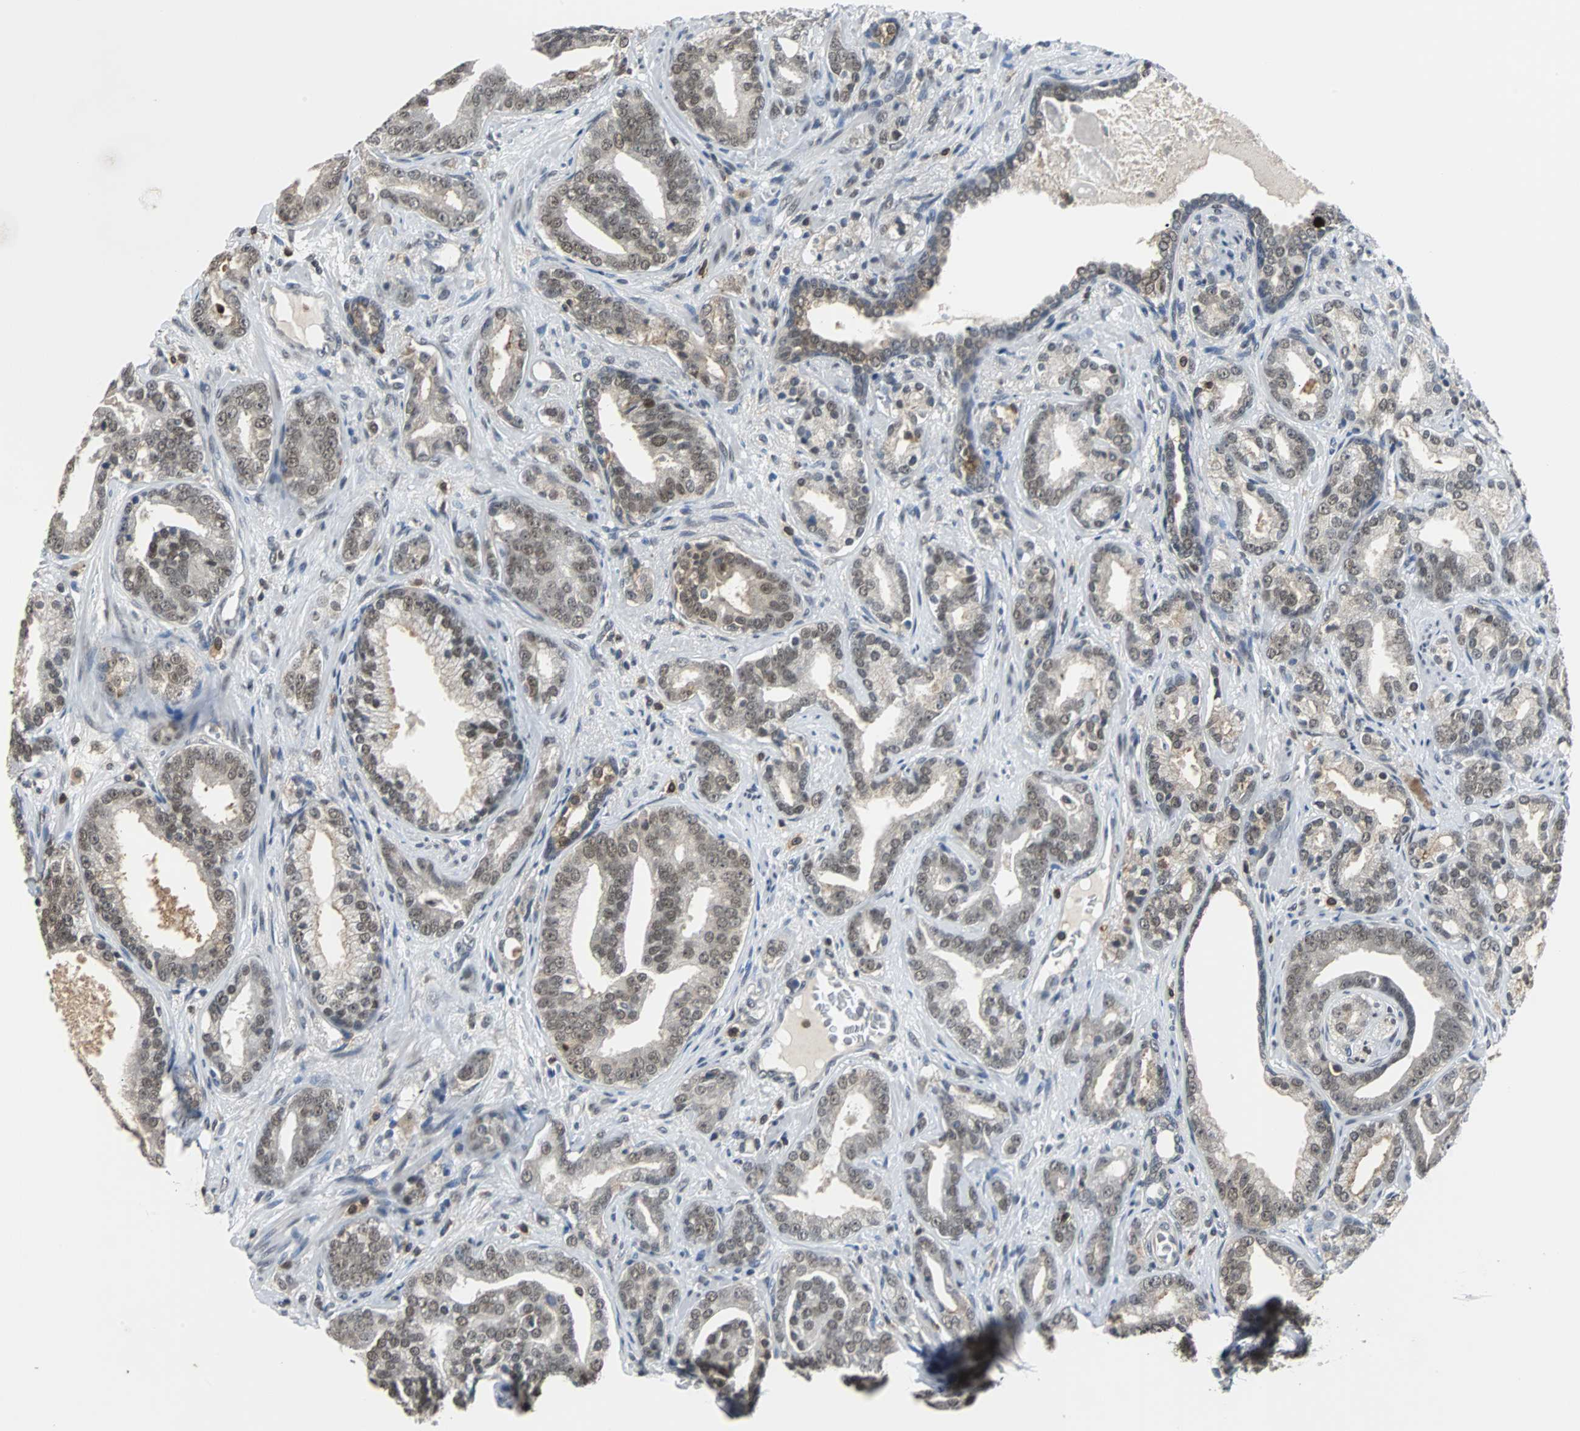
{"staining": {"intensity": "weak", "quantity": "25%-75%", "location": "cytoplasmic/membranous,nuclear"}, "tissue": "prostate cancer", "cell_type": "Tumor cells", "image_type": "cancer", "snomed": [{"axis": "morphology", "description": "Adenocarcinoma, Low grade"}, {"axis": "topography", "description": "Prostate"}], "caption": "Protein expression analysis of human adenocarcinoma (low-grade) (prostate) reveals weak cytoplasmic/membranous and nuclear expression in about 25%-75% of tumor cells.", "gene": "SIRT1", "patient": {"sex": "male", "age": 63}}